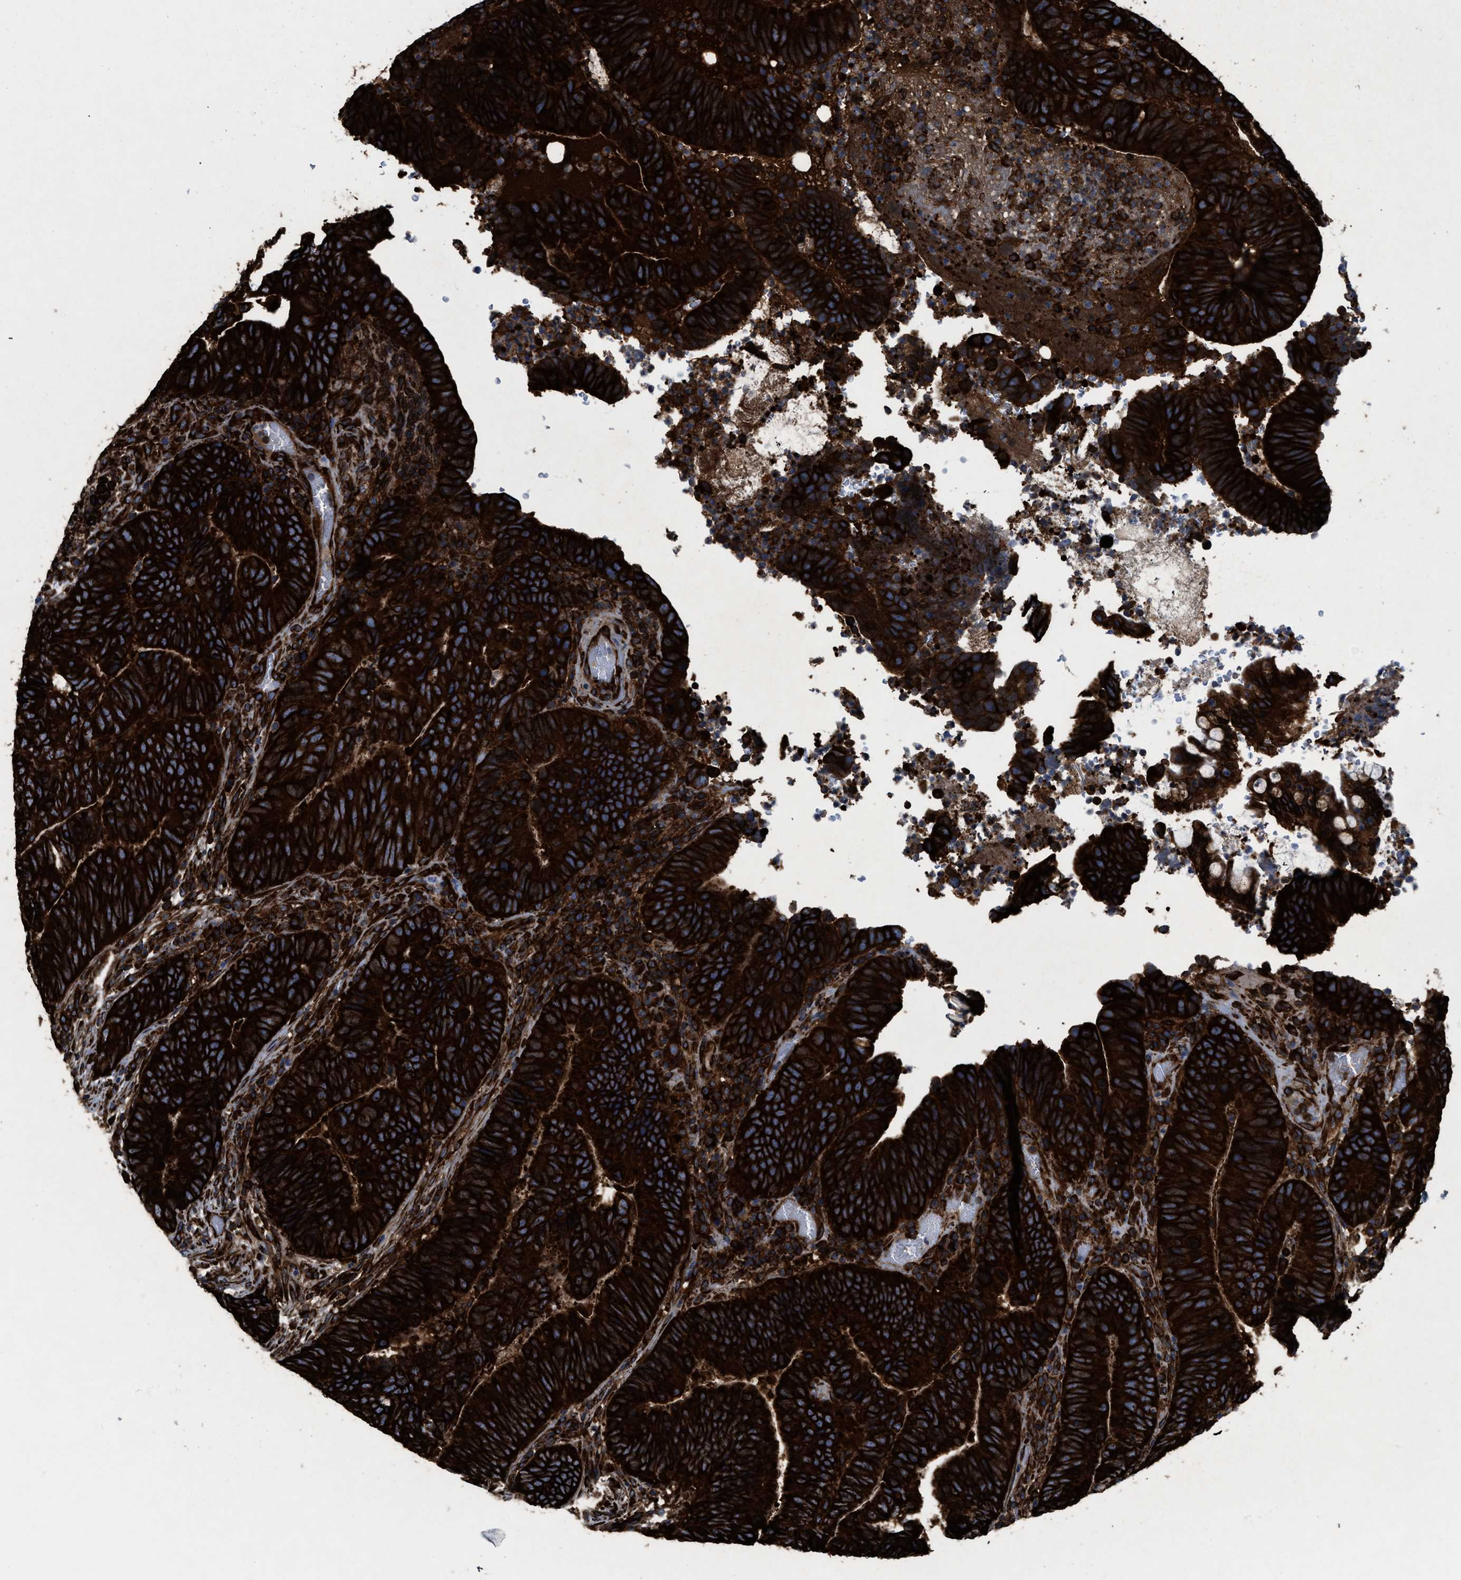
{"staining": {"intensity": "strong", "quantity": ">75%", "location": "cytoplasmic/membranous"}, "tissue": "colorectal cancer", "cell_type": "Tumor cells", "image_type": "cancer", "snomed": [{"axis": "morphology", "description": "Adenocarcinoma, NOS"}, {"axis": "topography", "description": "Colon"}], "caption": "Immunohistochemical staining of colorectal adenocarcinoma displays strong cytoplasmic/membranous protein expression in about >75% of tumor cells.", "gene": "CAPRIN1", "patient": {"sex": "male", "age": 56}}